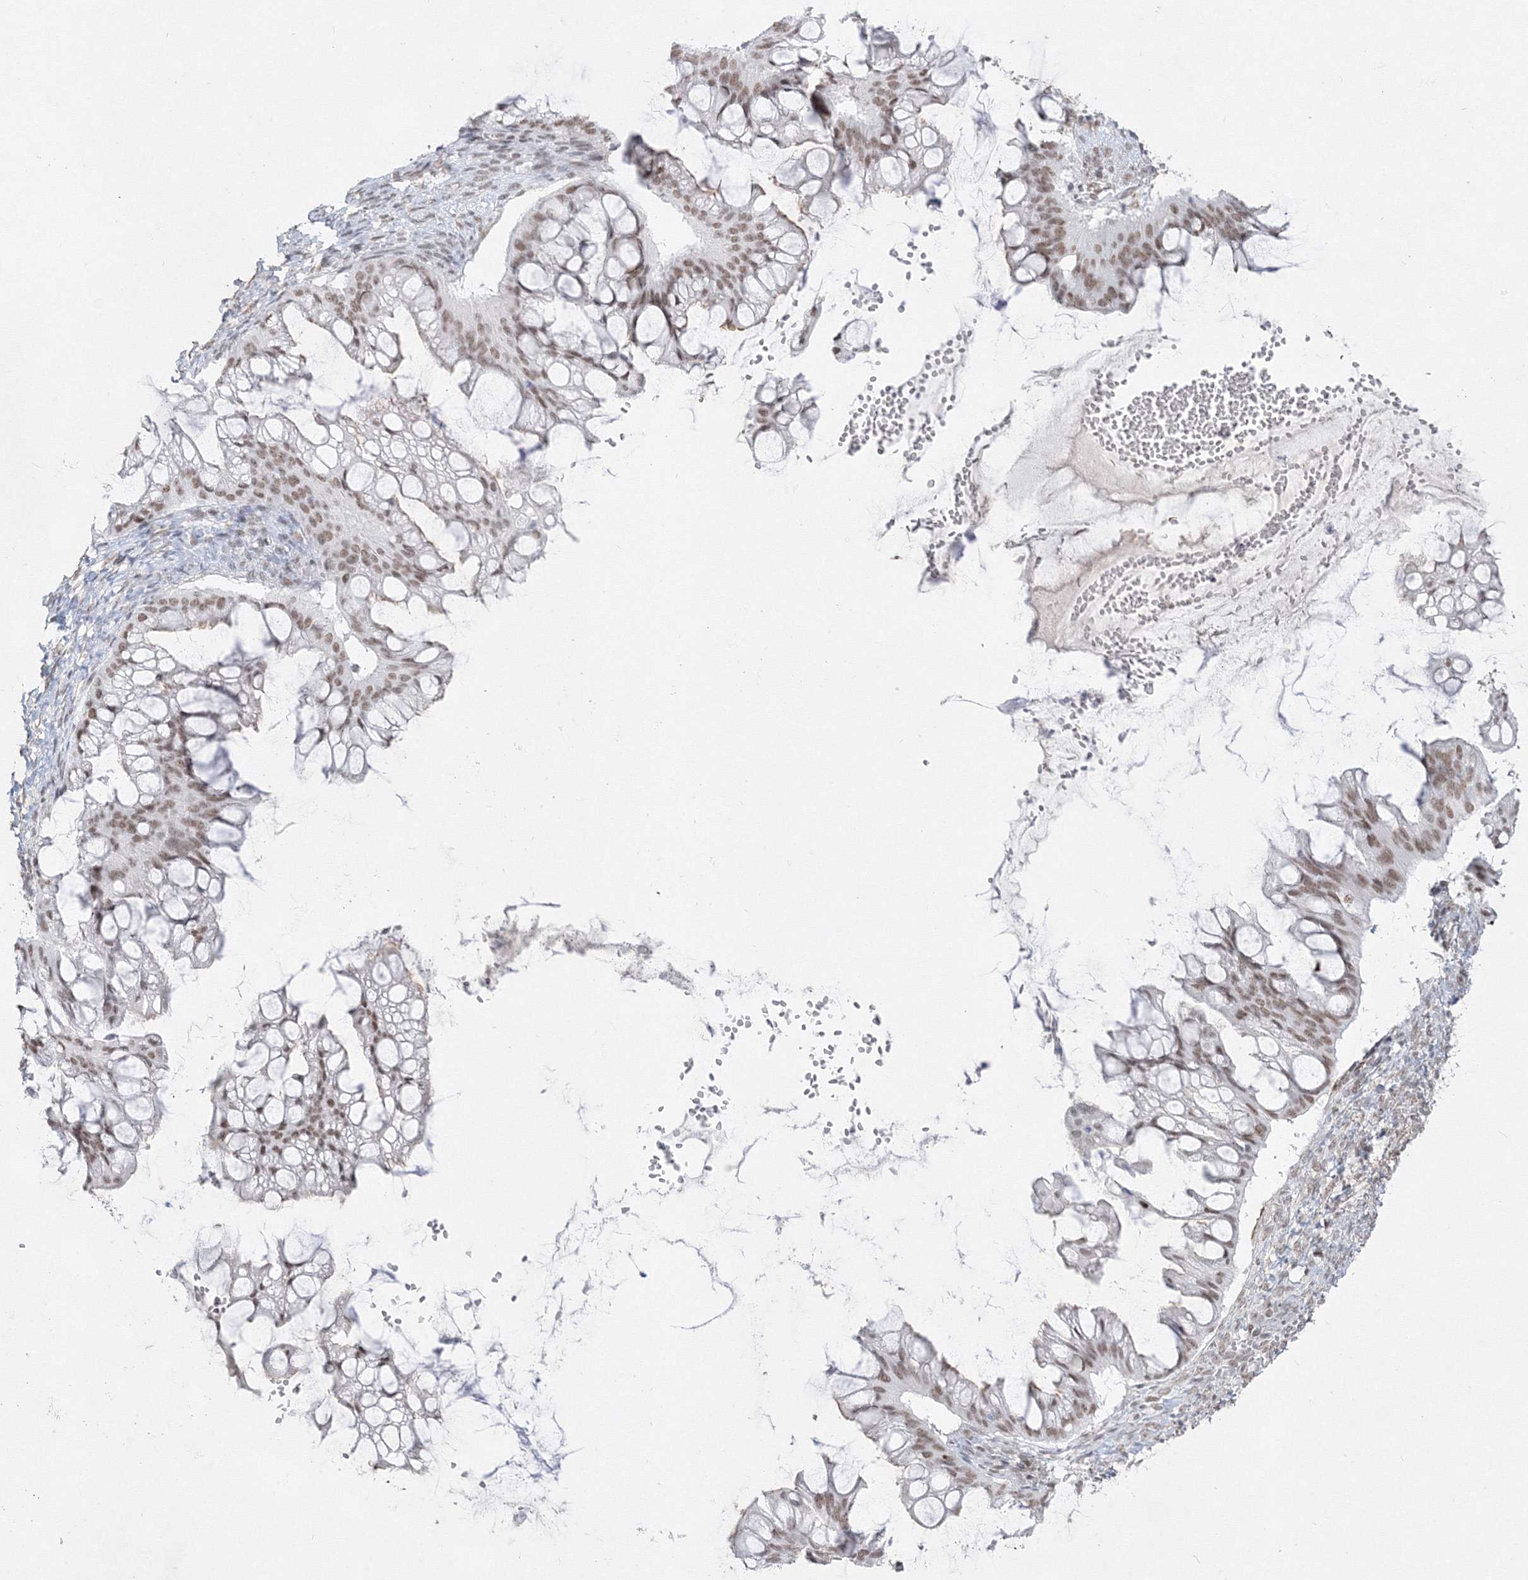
{"staining": {"intensity": "weak", "quantity": ">75%", "location": "nuclear"}, "tissue": "ovarian cancer", "cell_type": "Tumor cells", "image_type": "cancer", "snomed": [{"axis": "morphology", "description": "Cystadenocarcinoma, mucinous, NOS"}, {"axis": "topography", "description": "Ovary"}], "caption": "Immunohistochemistry (IHC) (DAB) staining of mucinous cystadenocarcinoma (ovarian) exhibits weak nuclear protein positivity in approximately >75% of tumor cells.", "gene": "ZNF638", "patient": {"sex": "female", "age": 73}}